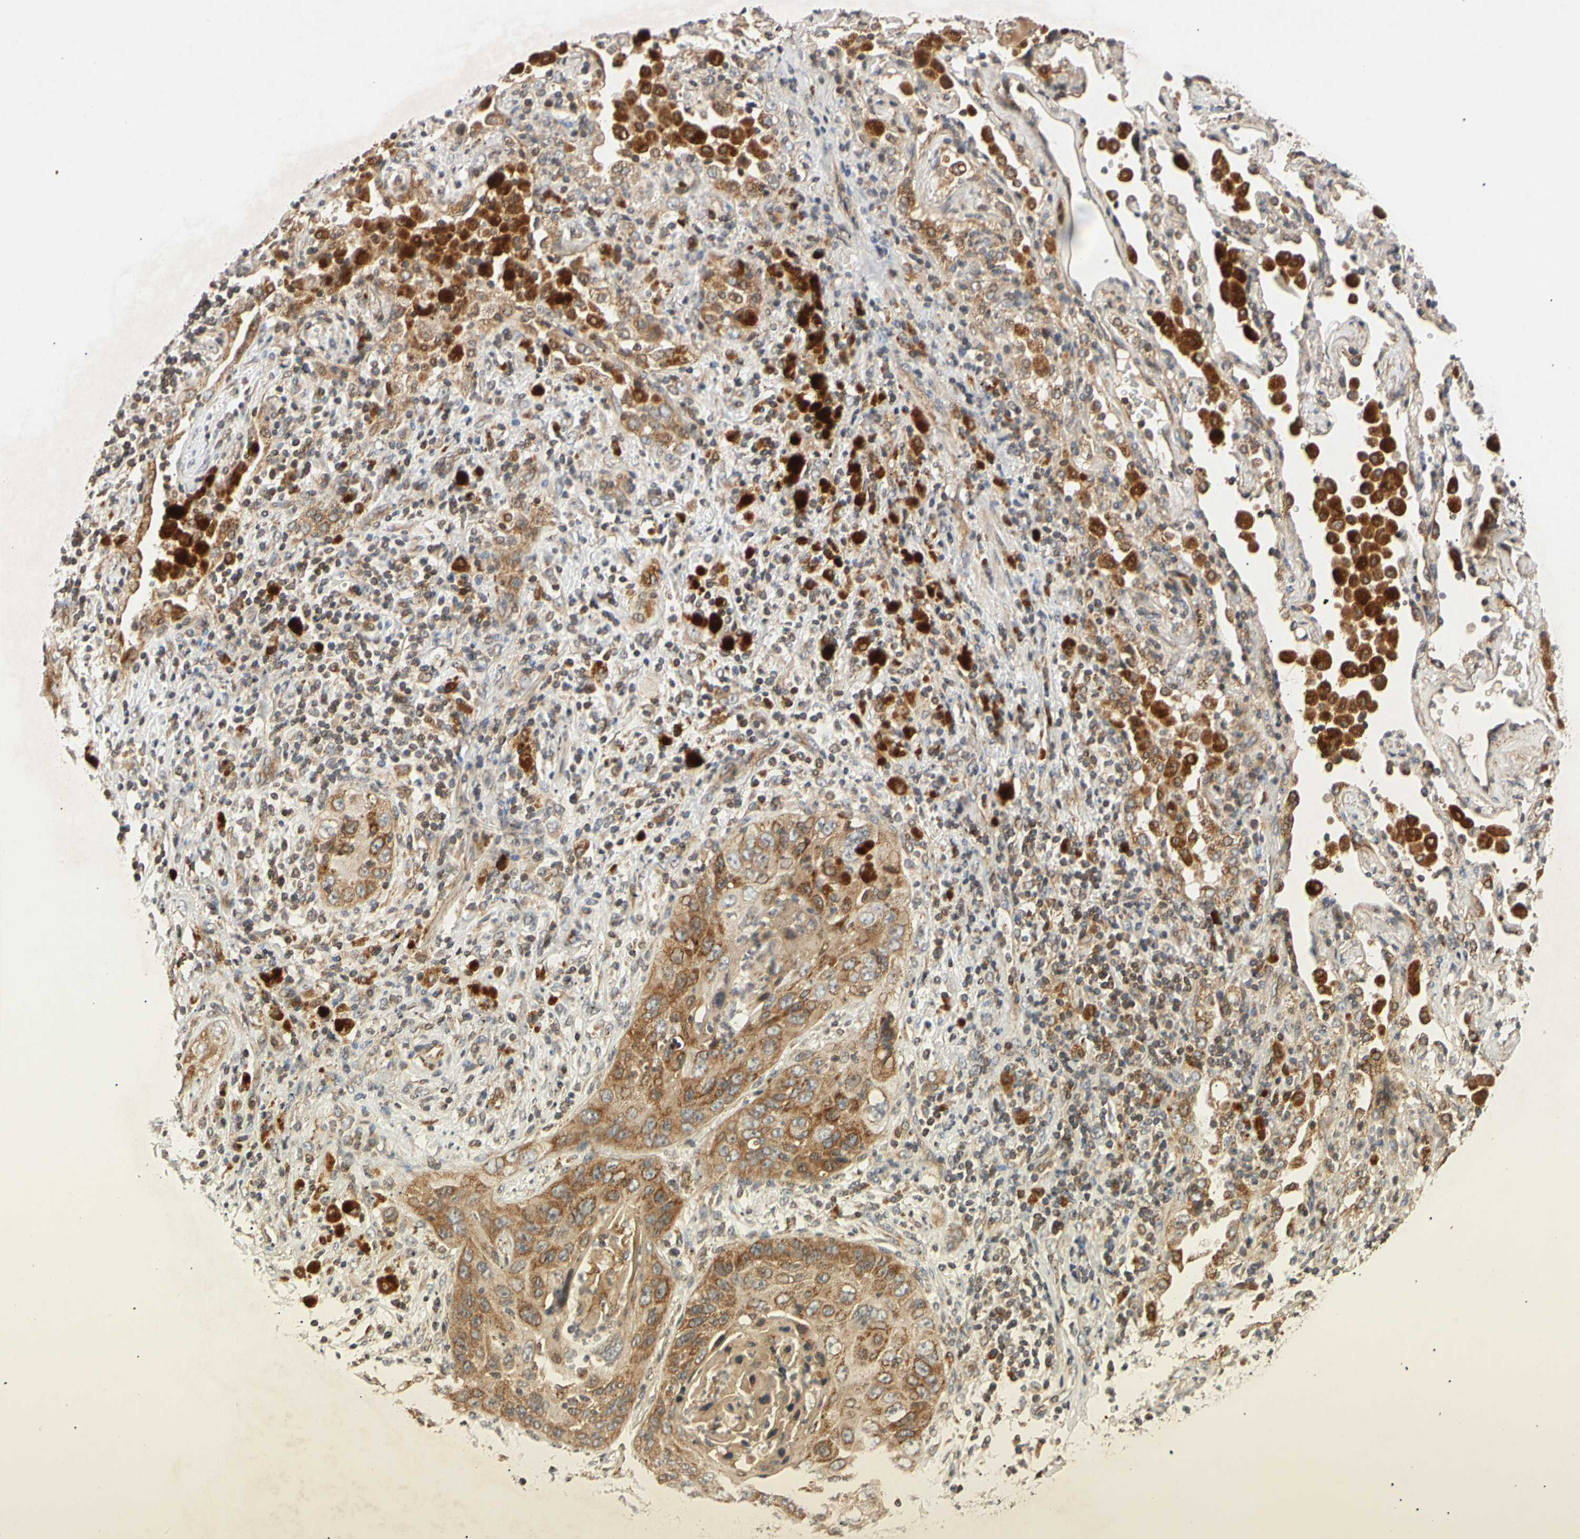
{"staining": {"intensity": "moderate", "quantity": ">75%", "location": "cytoplasmic/membranous"}, "tissue": "lung cancer", "cell_type": "Tumor cells", "image_type": "cancer", "snomed": [{"axis": "morphology", "description": "Squamous cell carcinoma, NOS"}, {"axis": "topography", "description": "Lung"}], "caption": "Immunohistochemistry of lung cancer (squamous cell carcinoma) exhibits medium levels of moderate cytoplasmic/membranous staining in approximately >75% of tumor cells.", "gene": "MRPS22", "patient": {"sex": "female", "age": 67}}